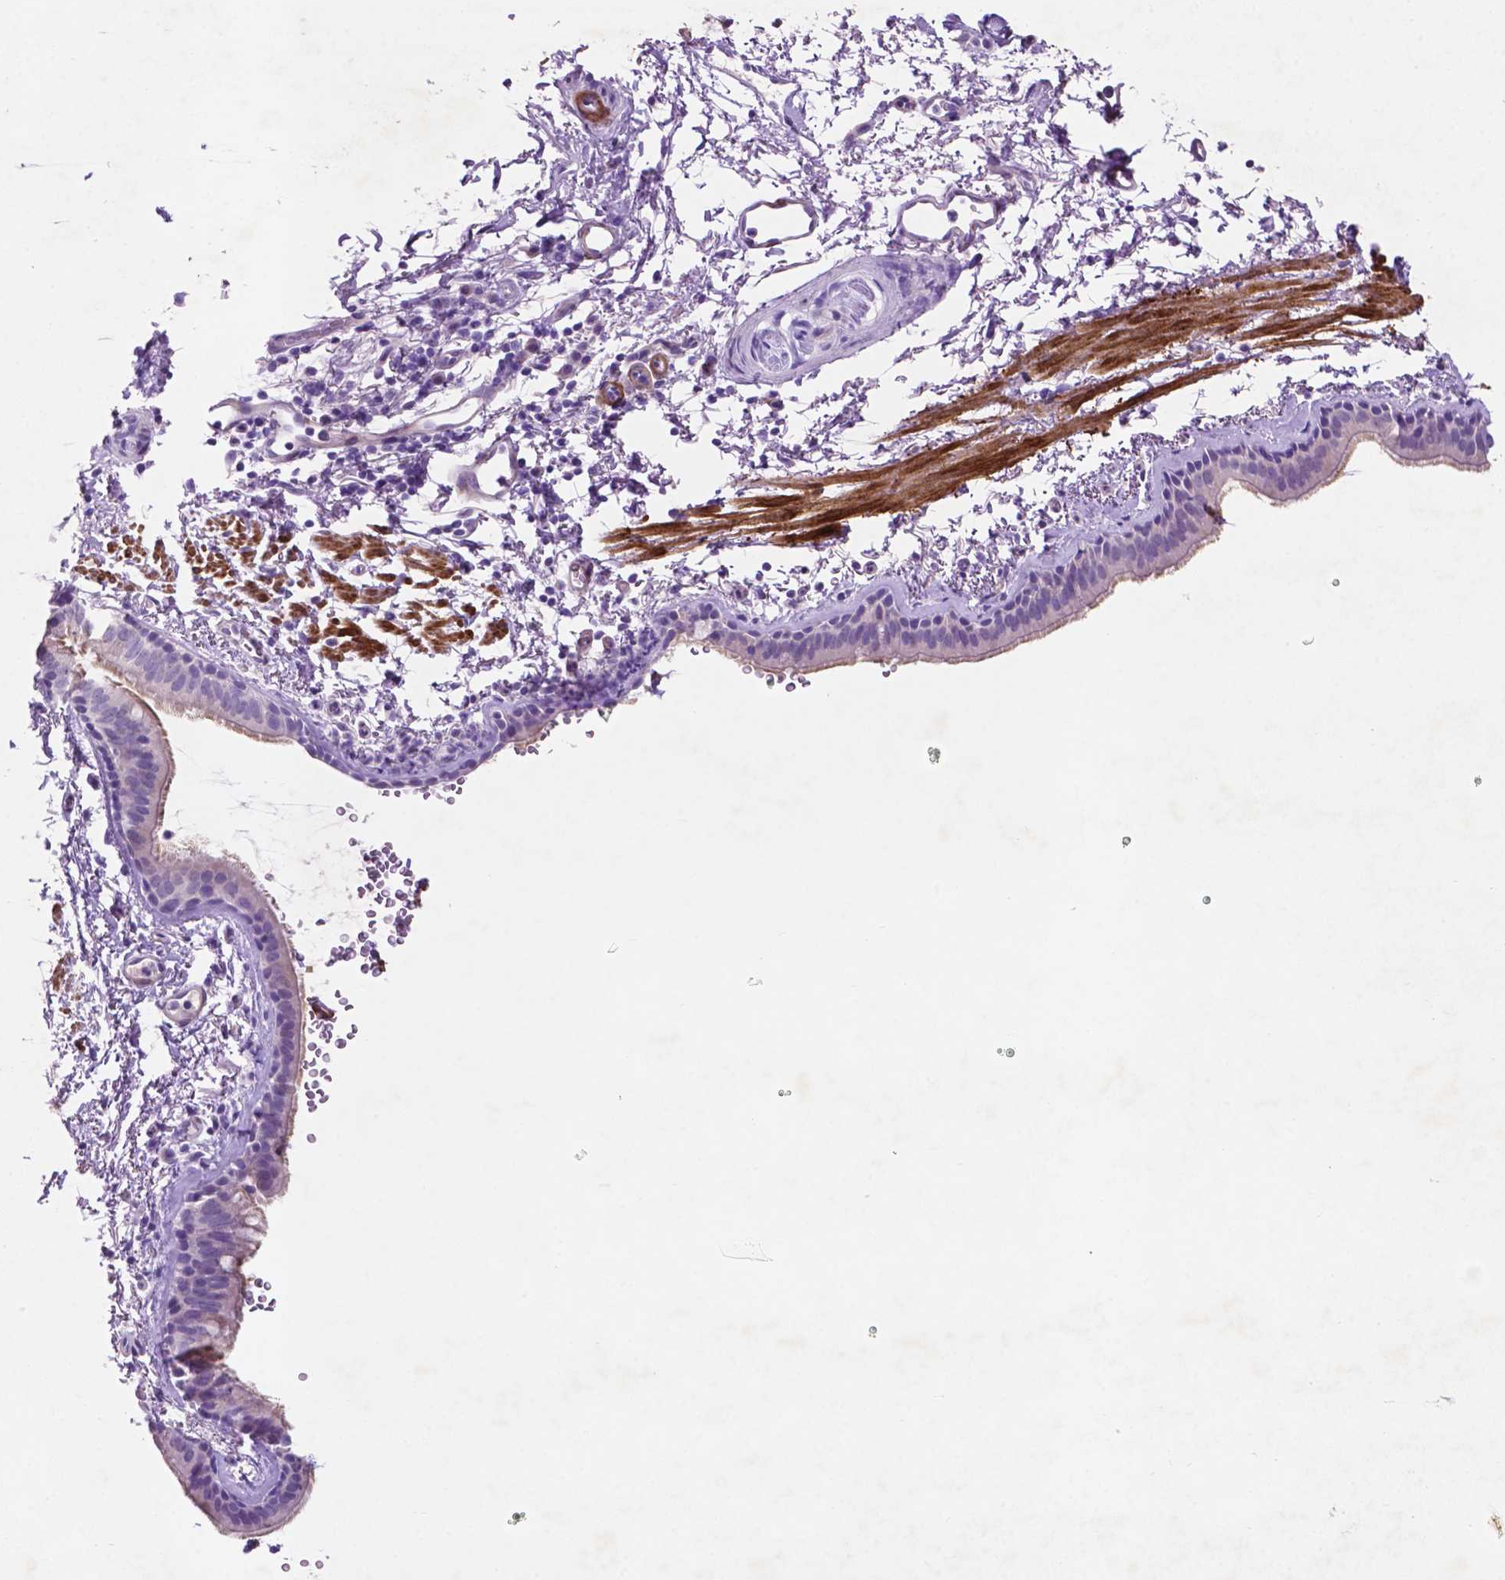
{"staining": {"intensity": "negative", "quantity": "none", "location": "none"}, "tissue": "bronchus", "cell_type": "Respiratory epithelial cells", "image_type": "normal", "snomed": [{"axis": "morphology", "description": "Normal tissue, NOS"}, {"axis": "topography", "description": "Lymph node"}, {"axis": "topography", "description": "Bronchus"}], "caption": "The micrograph reveals no staining of respiratory epithelial cells in unremarkable bronchus.", "gene": "ASPG", "patient": {"sex": "female", "age": 70}}